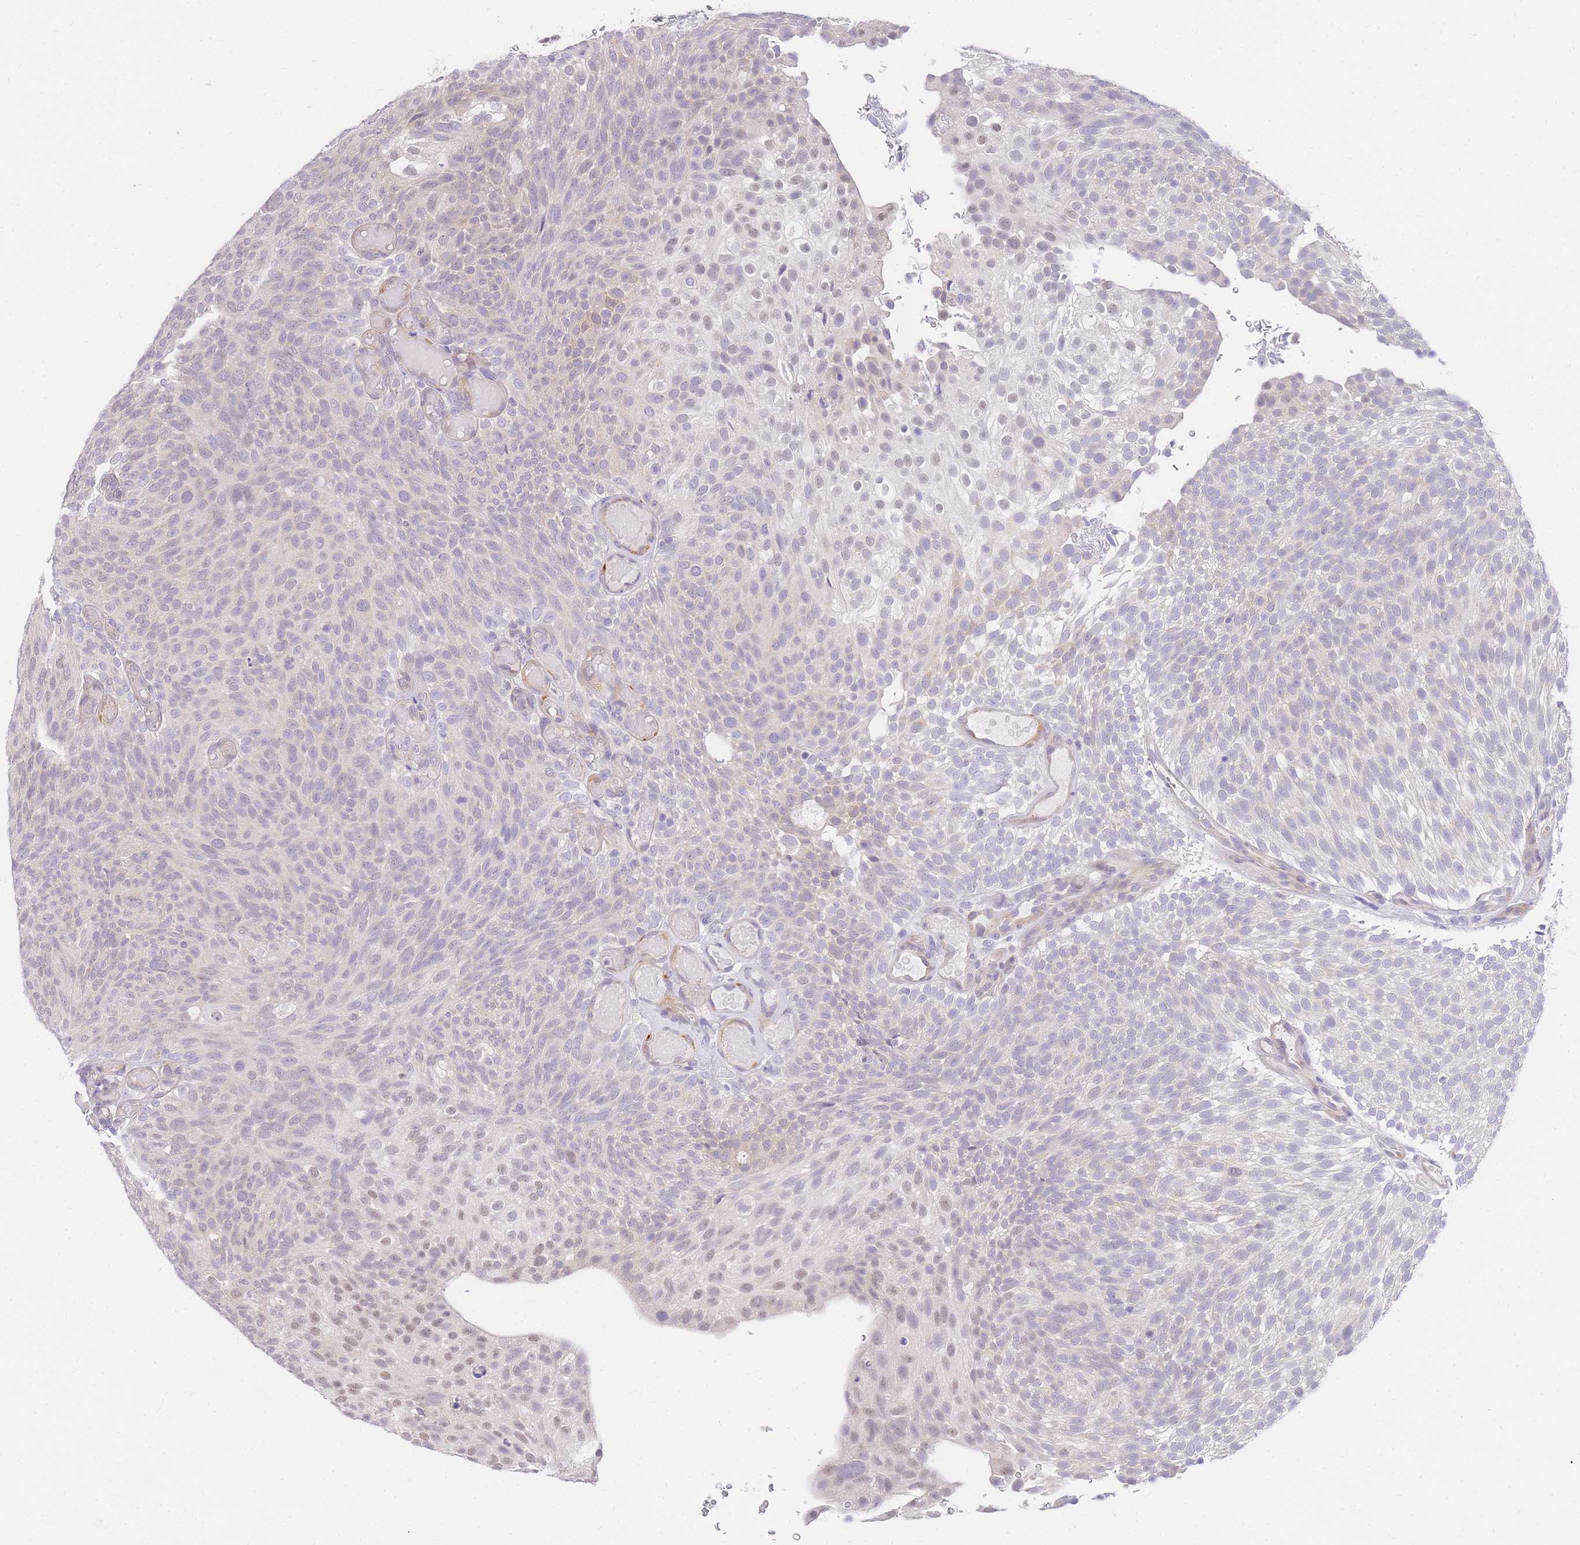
{"staining": {"intensity": "weak", "quantity": "<25%", "location": "nuclear"}, "tissue": "urothelial cancer", "cell_type": "Tumor cells", "image_type": "cancer", "snomed": [{"axis": "morphology", "description": "Urothelial carcinoma, Low grade"}, {"axis": "topography", "description": "Urinary bladder"}], "caption": "Urothelial cancer stained for a protein using immunohistochemistry demonstrates no expression tumor cells.", "gene": "S100PBP", "patient": {"sex": "male", "age": 78}}